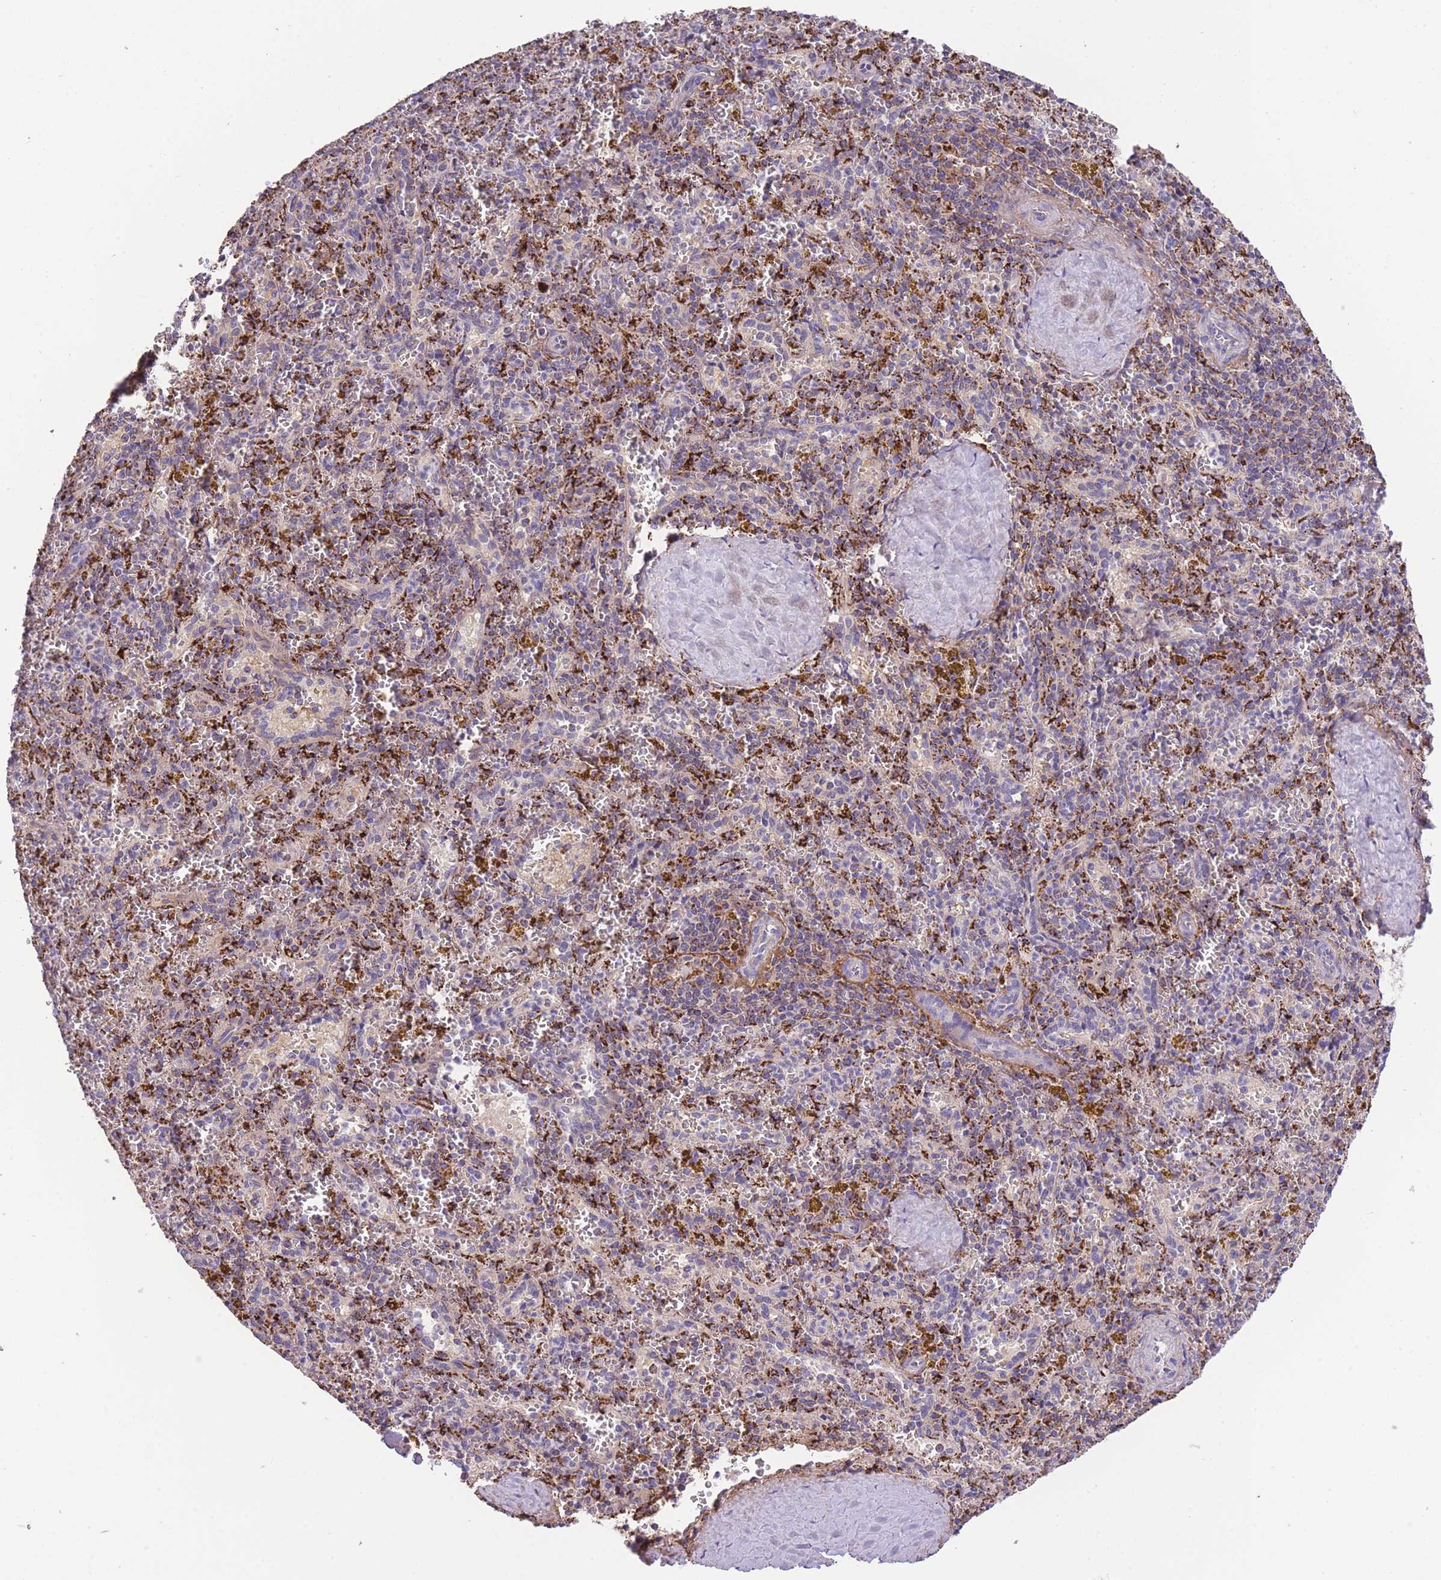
{"staining": {"intensity": "strong", "quantity": "25%-75%", "location": "cytoplasmic/membranous"}, "tissue": "spleen", "cell_type": "Cells in red pulp", "image_type": "normal", "snomed": [{"axis": "morphology", "description": "Normal tissue, NOS"}, {"axis": "topography", "description": "Spleen"}], "caption": "Immunohistochemical staining of unremarkable spleen displays 25%-75% levels of strong cytoplasmic/membranous protein expression in approximately 25%-75% of cells in red pulp. The protein is stained brown, and the nuclei are stained in blue (DAB IHC with brightfield microscopy, high magnification).", "gene": "ST3GAL3", "patient": {"sex": "male", "age": 57}}